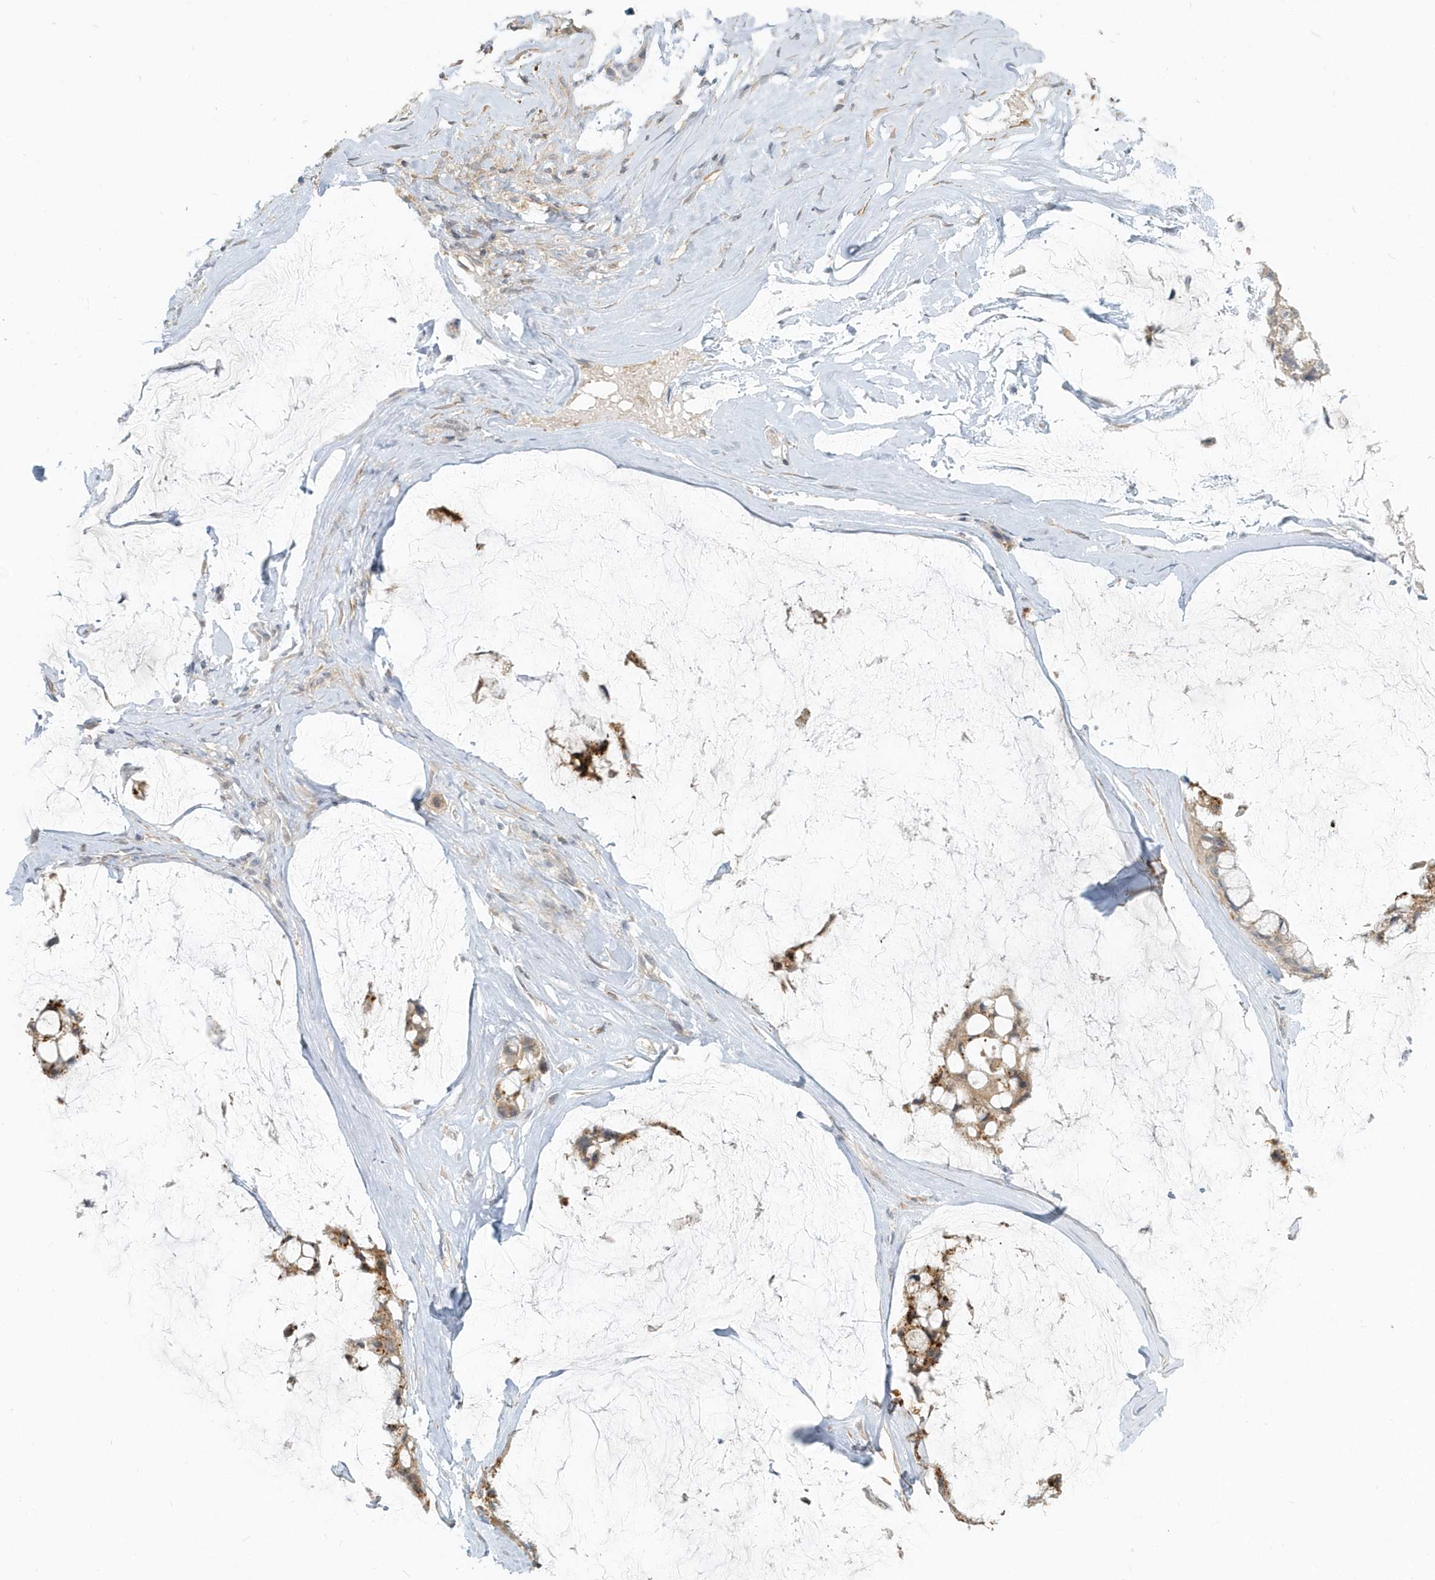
{"staining": {"intensity": "moderate", "quantity": "25%-75%", "location": "cytoplasmic/membranous"}, "tissue": "ovarian cancer", "cell_type": "Tumor cells", "image_type": "cancer", "snomed": [{"axis": "morphology", "description": "Cystadenocarcinoma, mucinous, NOS"}, {"axis": "topography", "description": "Ovary"}], "caption": "A histopathology image showing moderate cytoplasmic/membranous staining in approximately 25%-75% of tumor cells in ovarian cancer (mucinous cystadenocarcinoma), as visualized by brown immunohistochemical staining.", "gene": "NAPB", "patient": {"sex": "female", "age": 39}}